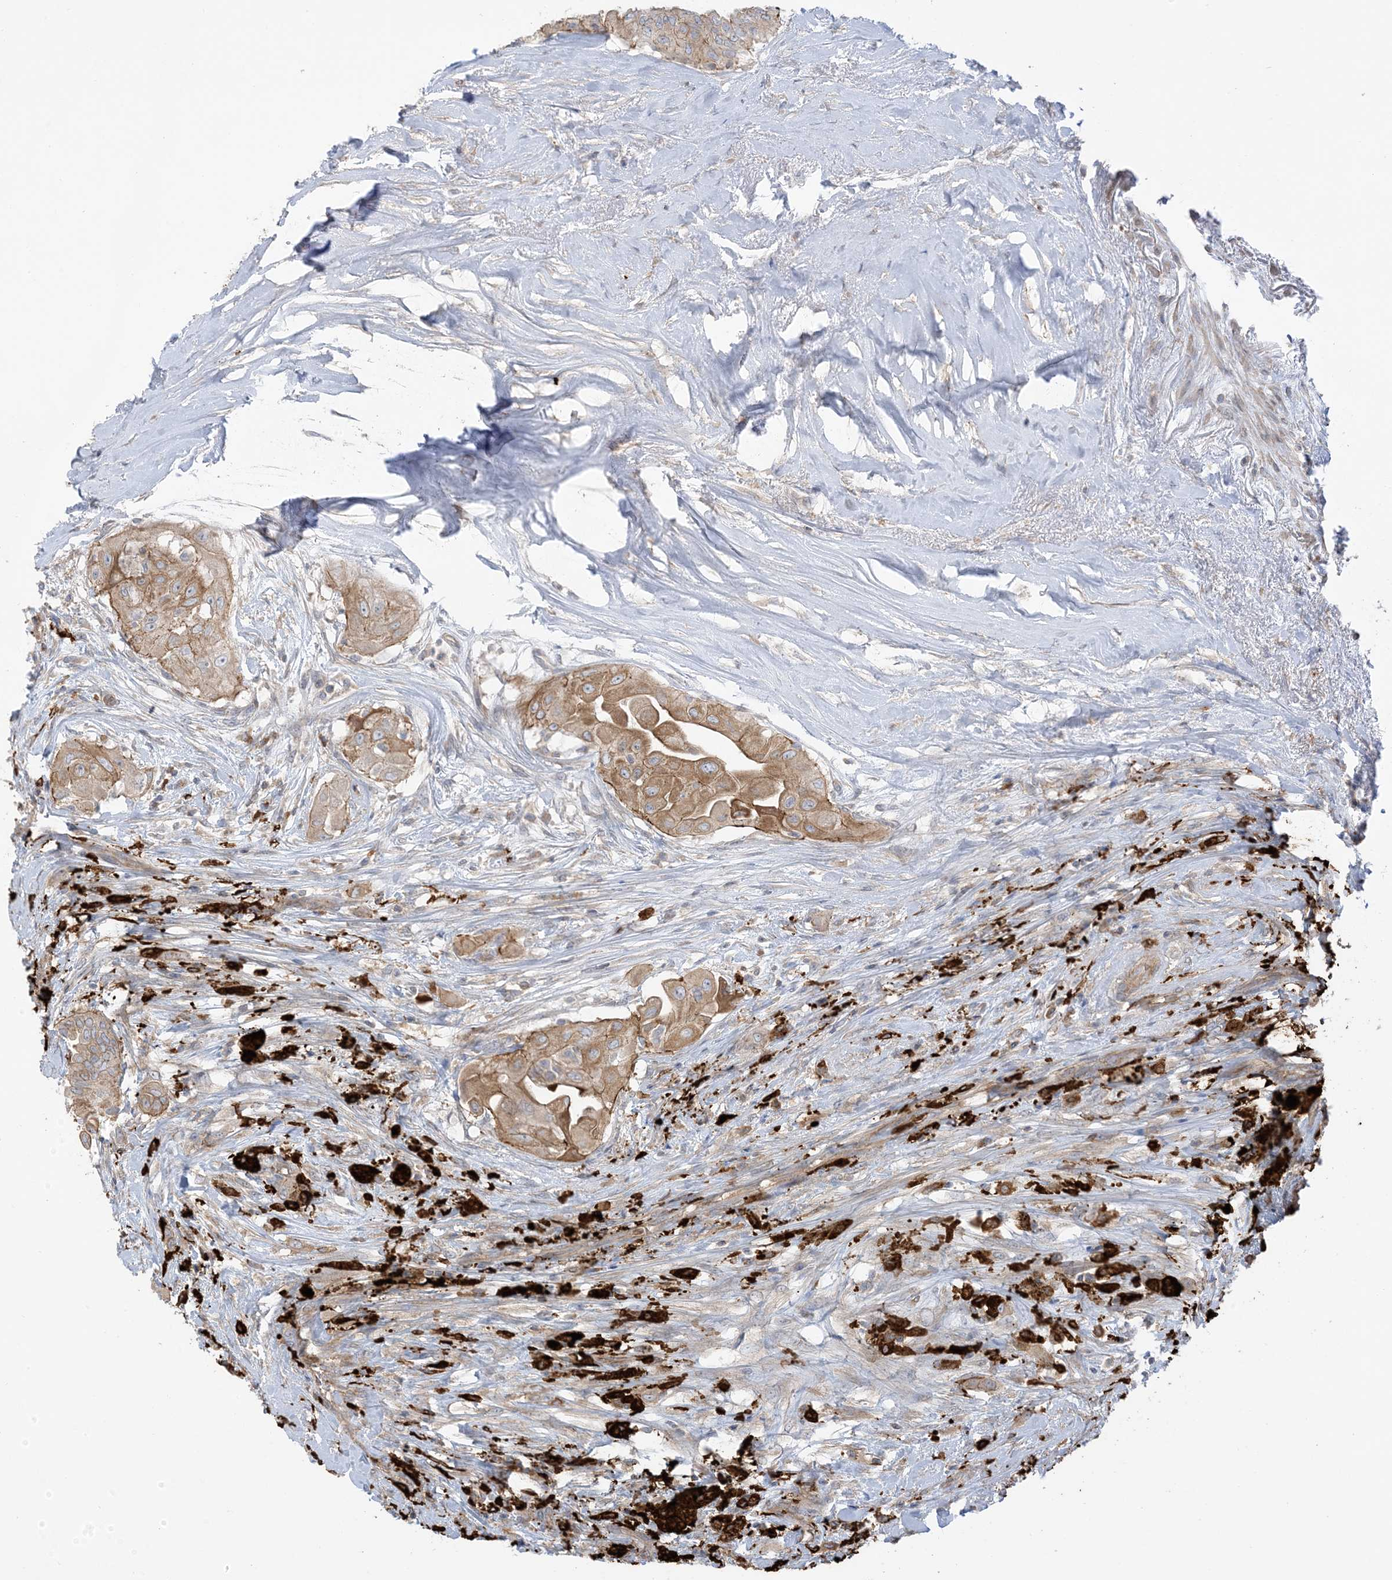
{"staining": {"intensity": "moderate", "quantity": "25%-75%", "location": "cytoplasmic/membranous"}, "tissue": "thyroid cancer", "cell_type": "Tumor cells", "image_type": "cancer", "snomed": [{"axis": "morphology", "description": "Papillary adenocarcinoma, NOS"}, {"axis": "topography", "description": "Thyroid gland"}], "caption": "Papillary adenocarcinoma (thyroid) tissue displays moderate cytoplasmic/membranous expression in approximately 25%-75% of tumor cells", "gene": "ICMT", "patient": {"sex": "female", "age": 59}}